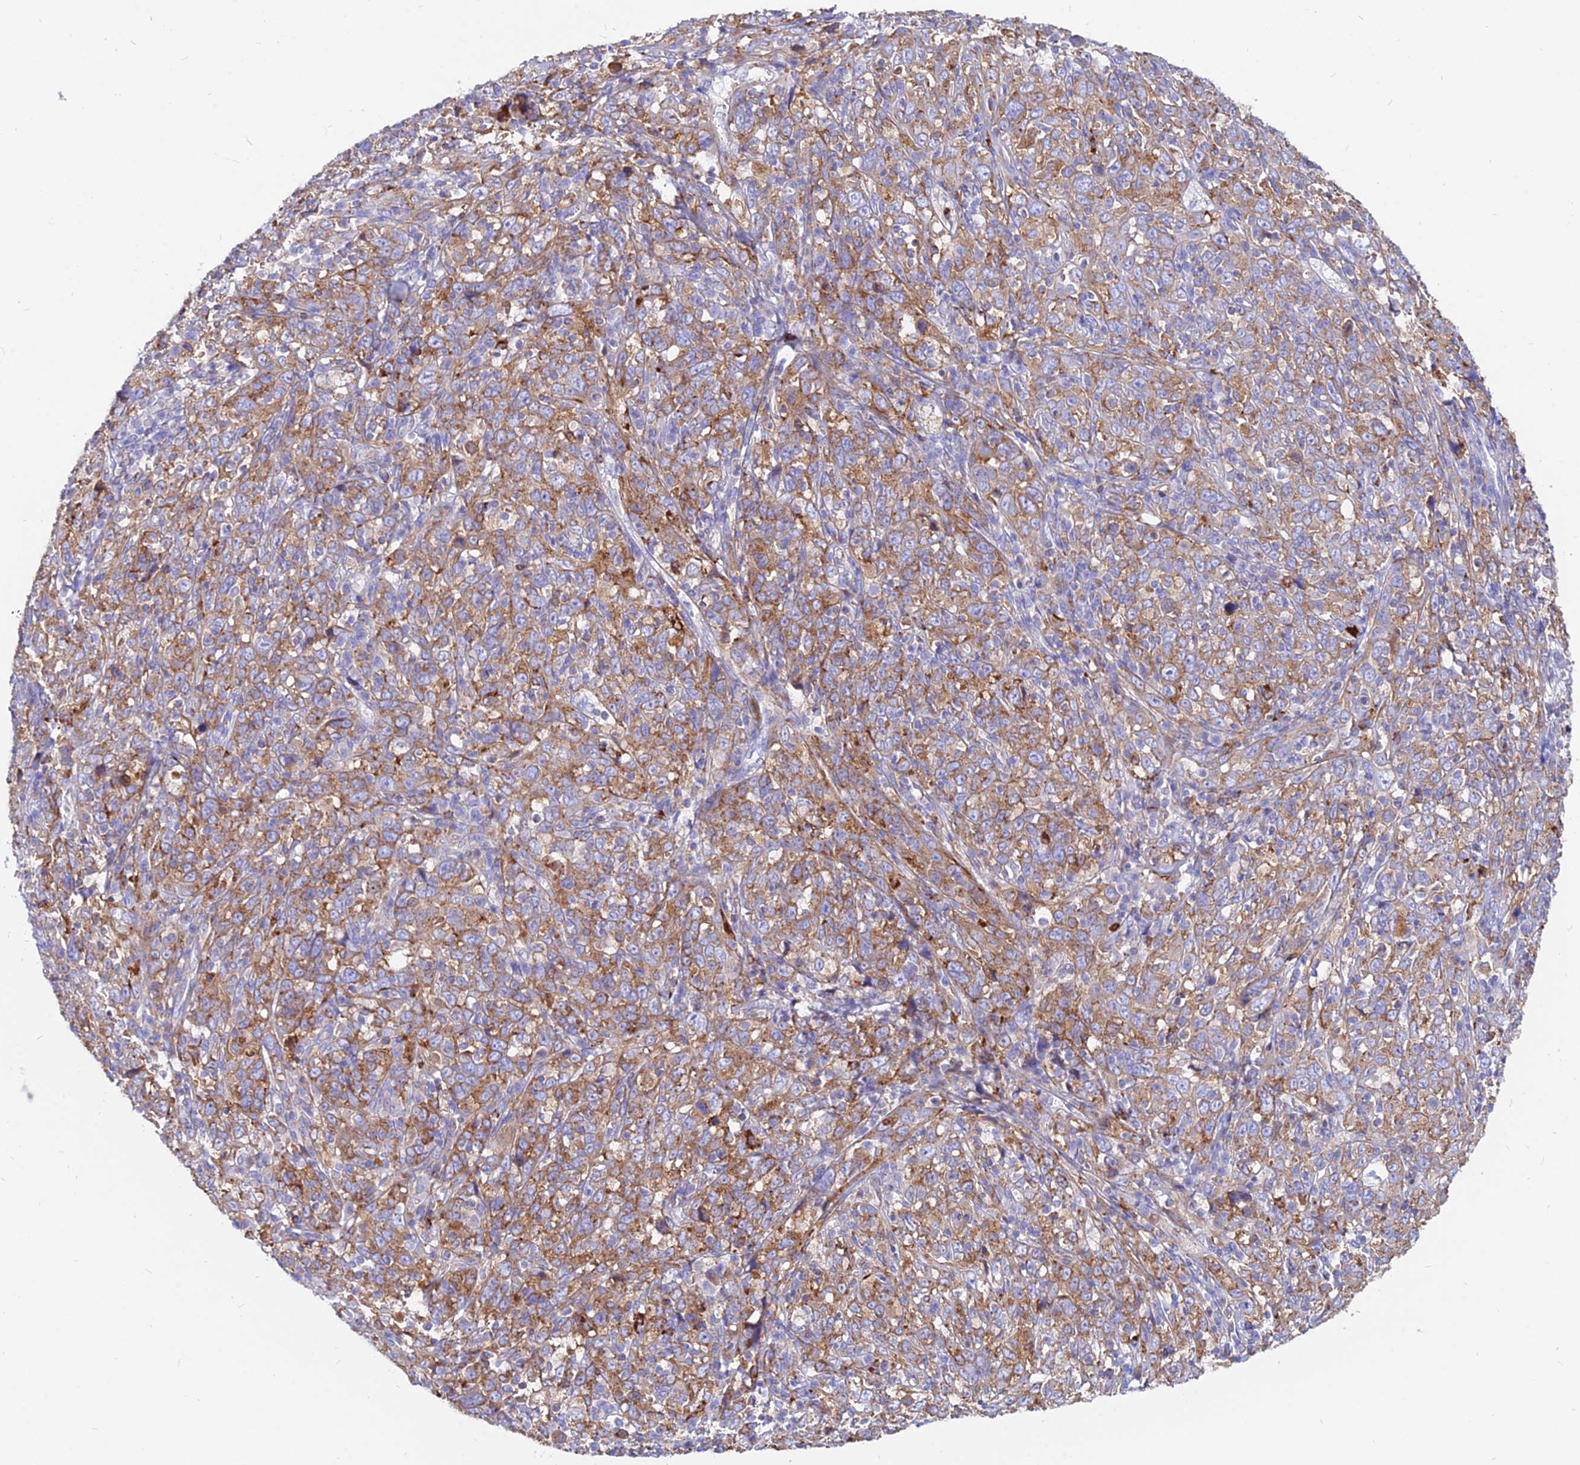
{"staining": {"intensity": "moderate", "quantity": ">75%", "location": "cytoplasmic/membranous"}, "tissue": "cervical cancer", "cell_type": "Tumor cells", "image_type": "cancer", "snomed": [{"axis": "morphology", "description": "Squamous cell carcinoma, NOS"}, {"axis": "topography", "description": "Cervix"}], "caption": "Cervical cancer tissue displays moderate cytoplasmic/membranous expression in about >75% of tumor cells", "gene": "AGTRAP", "patient": {"sex": "female", "age": 46}}